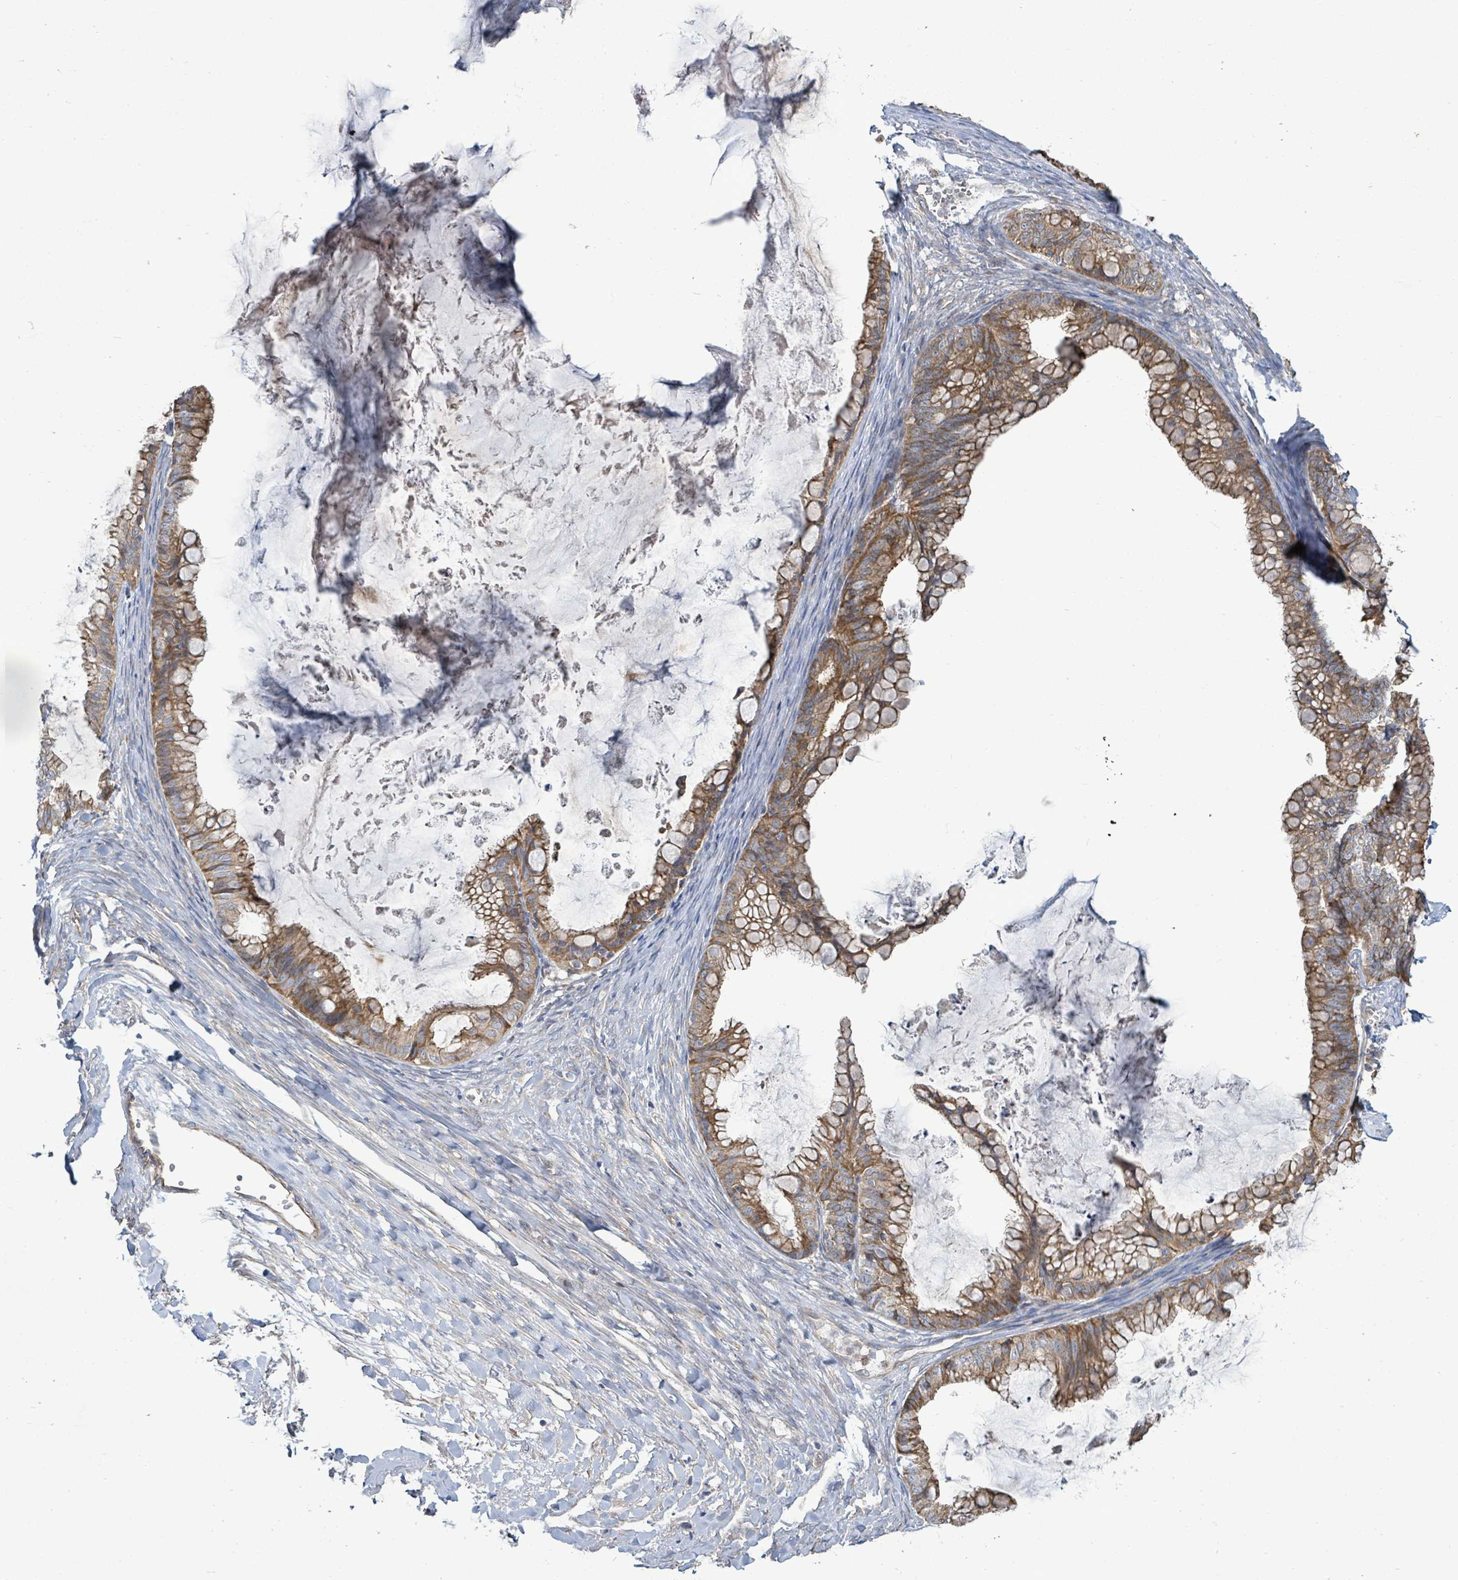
{"staining": {"intensity": "moderate", "quantity": ">75%", "location": "cytoplasmic/membranous"}, "tissue": "ovarian cancer", "cell_type": "Tumor cells", "image_type": "cancer", "snomed": [{"axis": "morphology", "description": "Cystadenocarcinoma, mucinous, NOS"}, {"axis": "topography", "description": "Ovary"}], "caption": "Protein expression analysis of ovarian cancer (mucinous cystadenocarcinoma) reveals moderate cytoplasmic/membranous expression in about >75% of tumor cells.", "gene": "KBTBD11", "patient": {"sex": "female", "age": 35}}